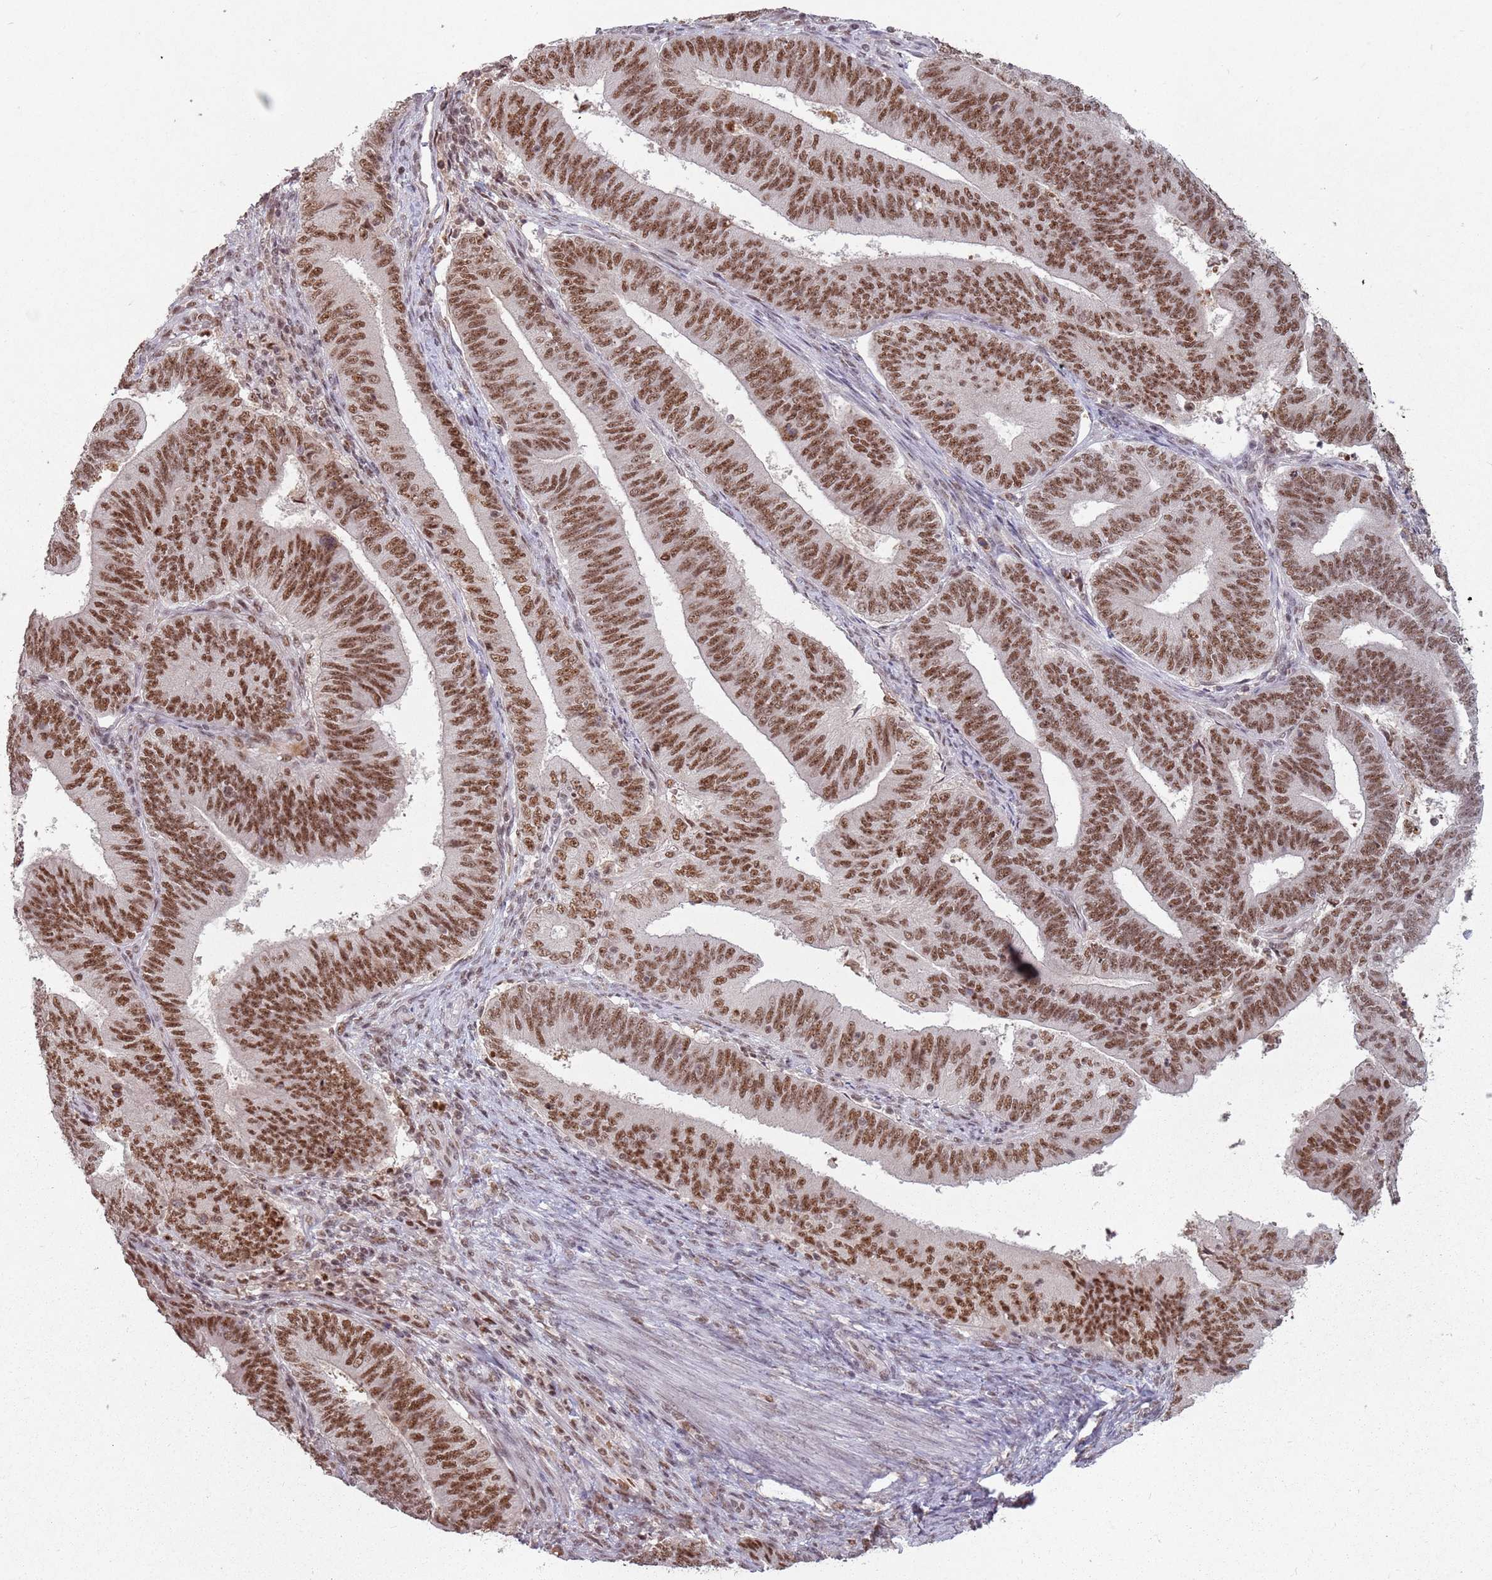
{"staining": {"intensity": "moderate", "quantity": ">75%", "location": "nuclear"}, "tissue": "endometrial cancer", "cell_type": "Tumor cells", "image_type": "cancer", "snomed": [{"axis": "morphology", "description": "Adenocarcinoma, NOS"}, {"axis": "topography", "description": "Endometrium"}], "caption": "There is medium levels of moderate nuclear staining in tumor cells of endometrial cancer, as demonstrated by immunohistochemical staining (brown color).", "gene": "NCBP1", "patient": {"sex": "female", "age": 70}}